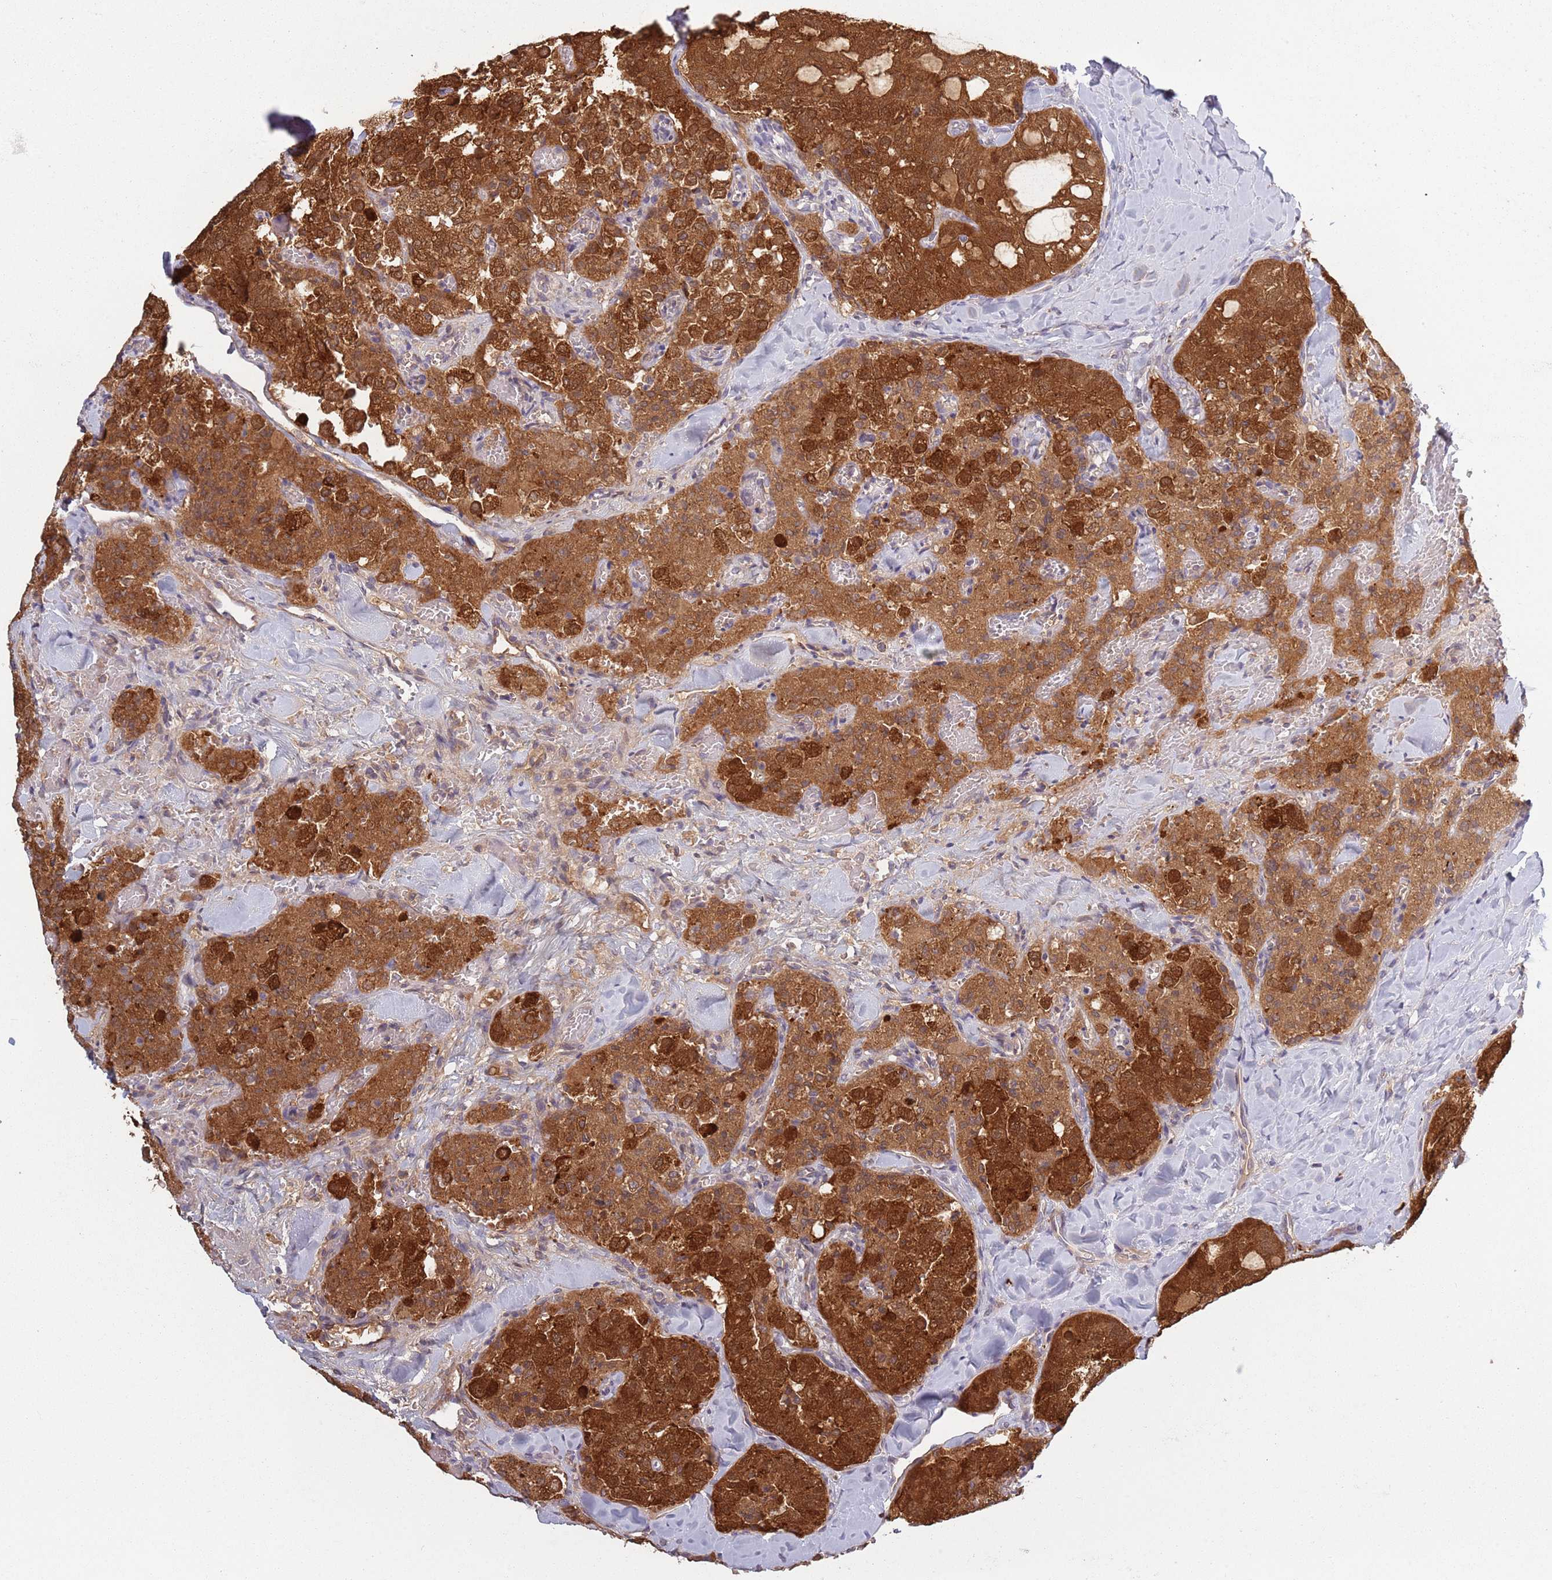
{"staining": {"intensity": "strong", "quantity": ">75%", "location": "cytoplasmic/membranous"}, "tissue": "thyroid cancer", "cell_type": "Tumor cells", "image_type": "cancer", "snomed": [{"axis": "morphology", "description": "Follicular adenoma carcinoma, NOS"}, {"axis": "topography", "description": "Thyroid gland"}], "caption": "A micrograph of thyroid follicular adenoma carcinoma stained for a protein reveals strong cytoplasmic/membranous brown staining in tumor cells.", "gene": "COQ5", "patient": {"sex": "male", "age": 75}}